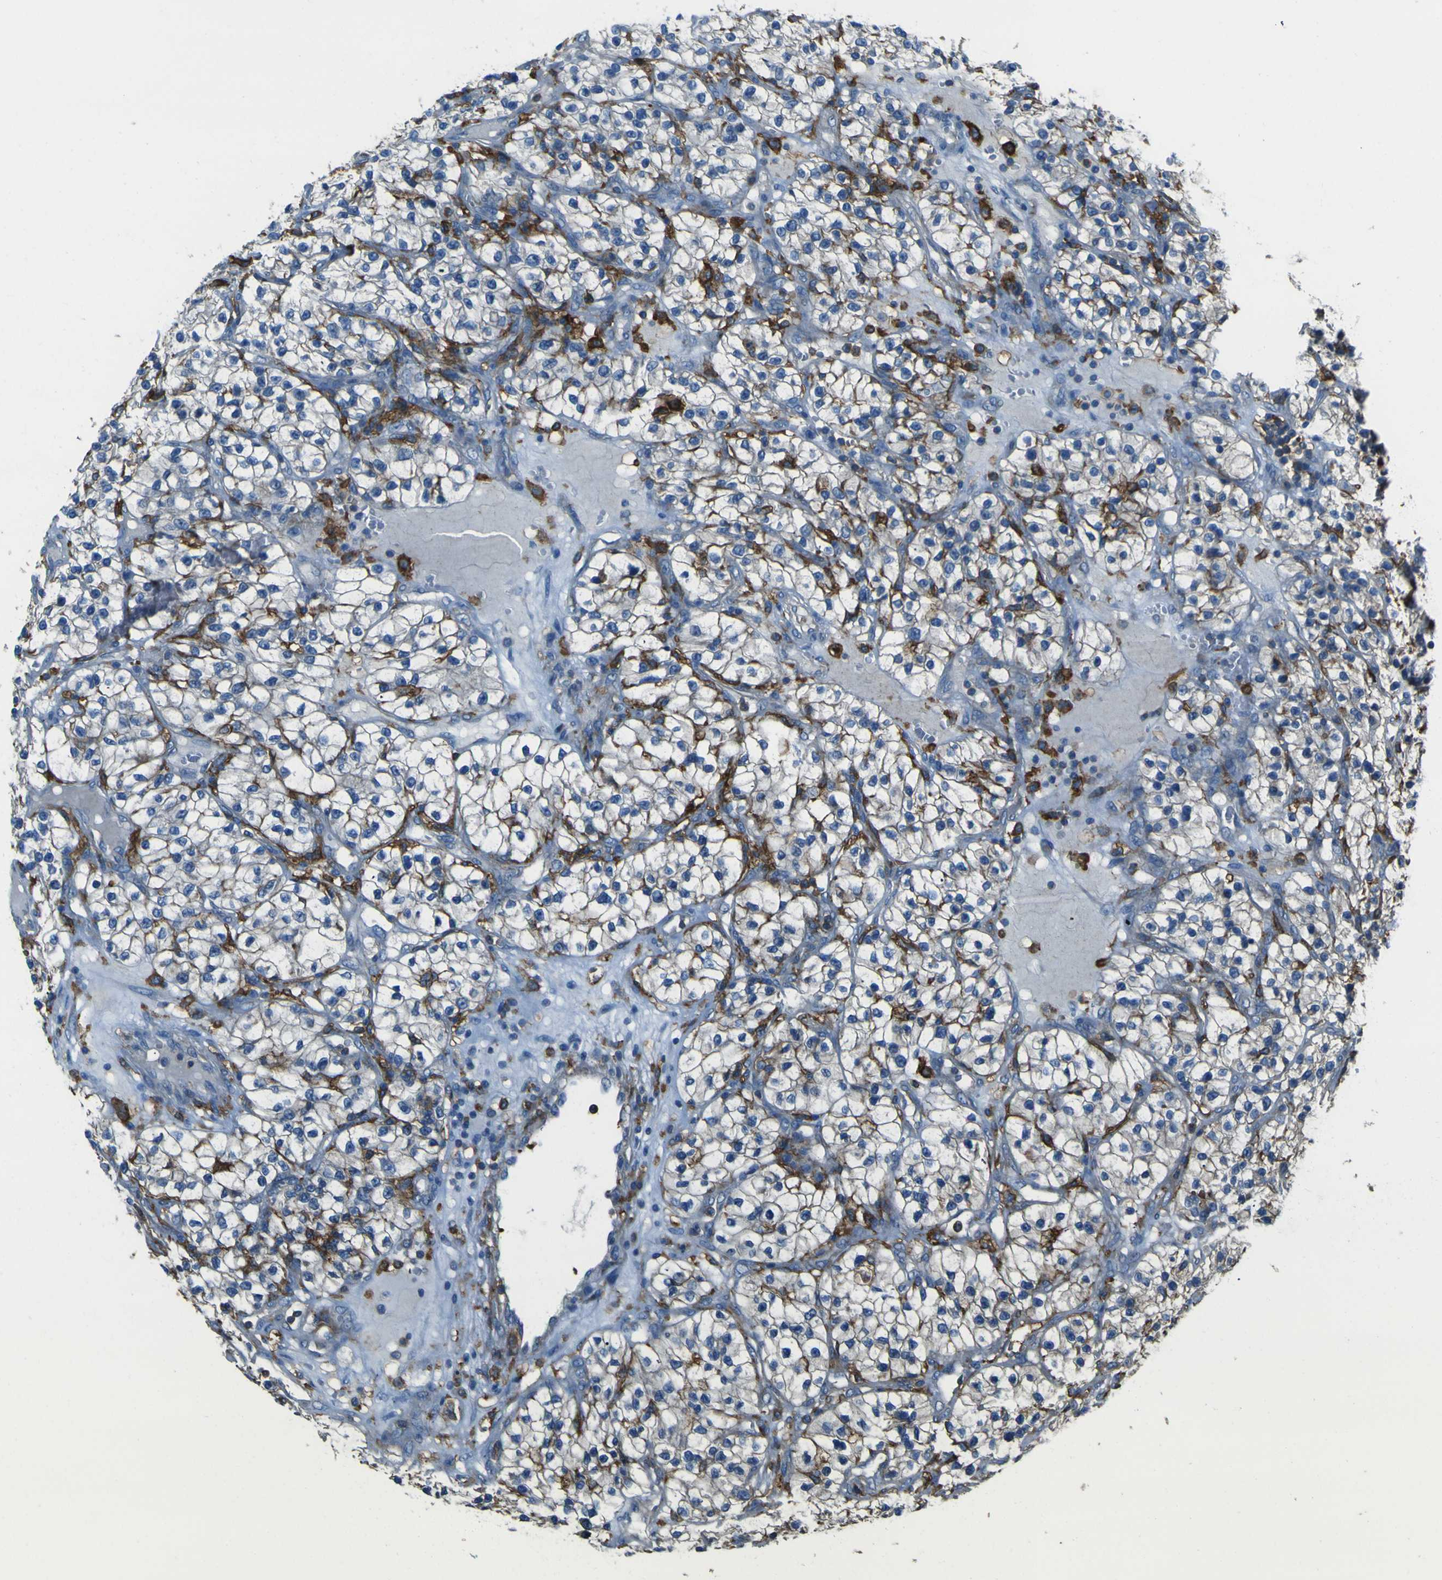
{"staining": {"intensity": "negative", "quantity": "none", "location": "none"}, "tissue": "renal cancer", "cell_type": "Tumor cells", "image_type": "cancer", "snomed": [{"axis": "morphology", "description": "Adenocarcinoma, NOS"}, {"axis": "topography", "description": "Kidney"}], "caption": "IHC of adenocarcinoma (renal) reveals no staining in tumor cells. (Brightfield microscopy of DAB (3,3'-diaminobenzidine) immunohistochemistry at high magnification).", "gene": "LAIR1", "patient": {"sex": "female", "age": 57}}